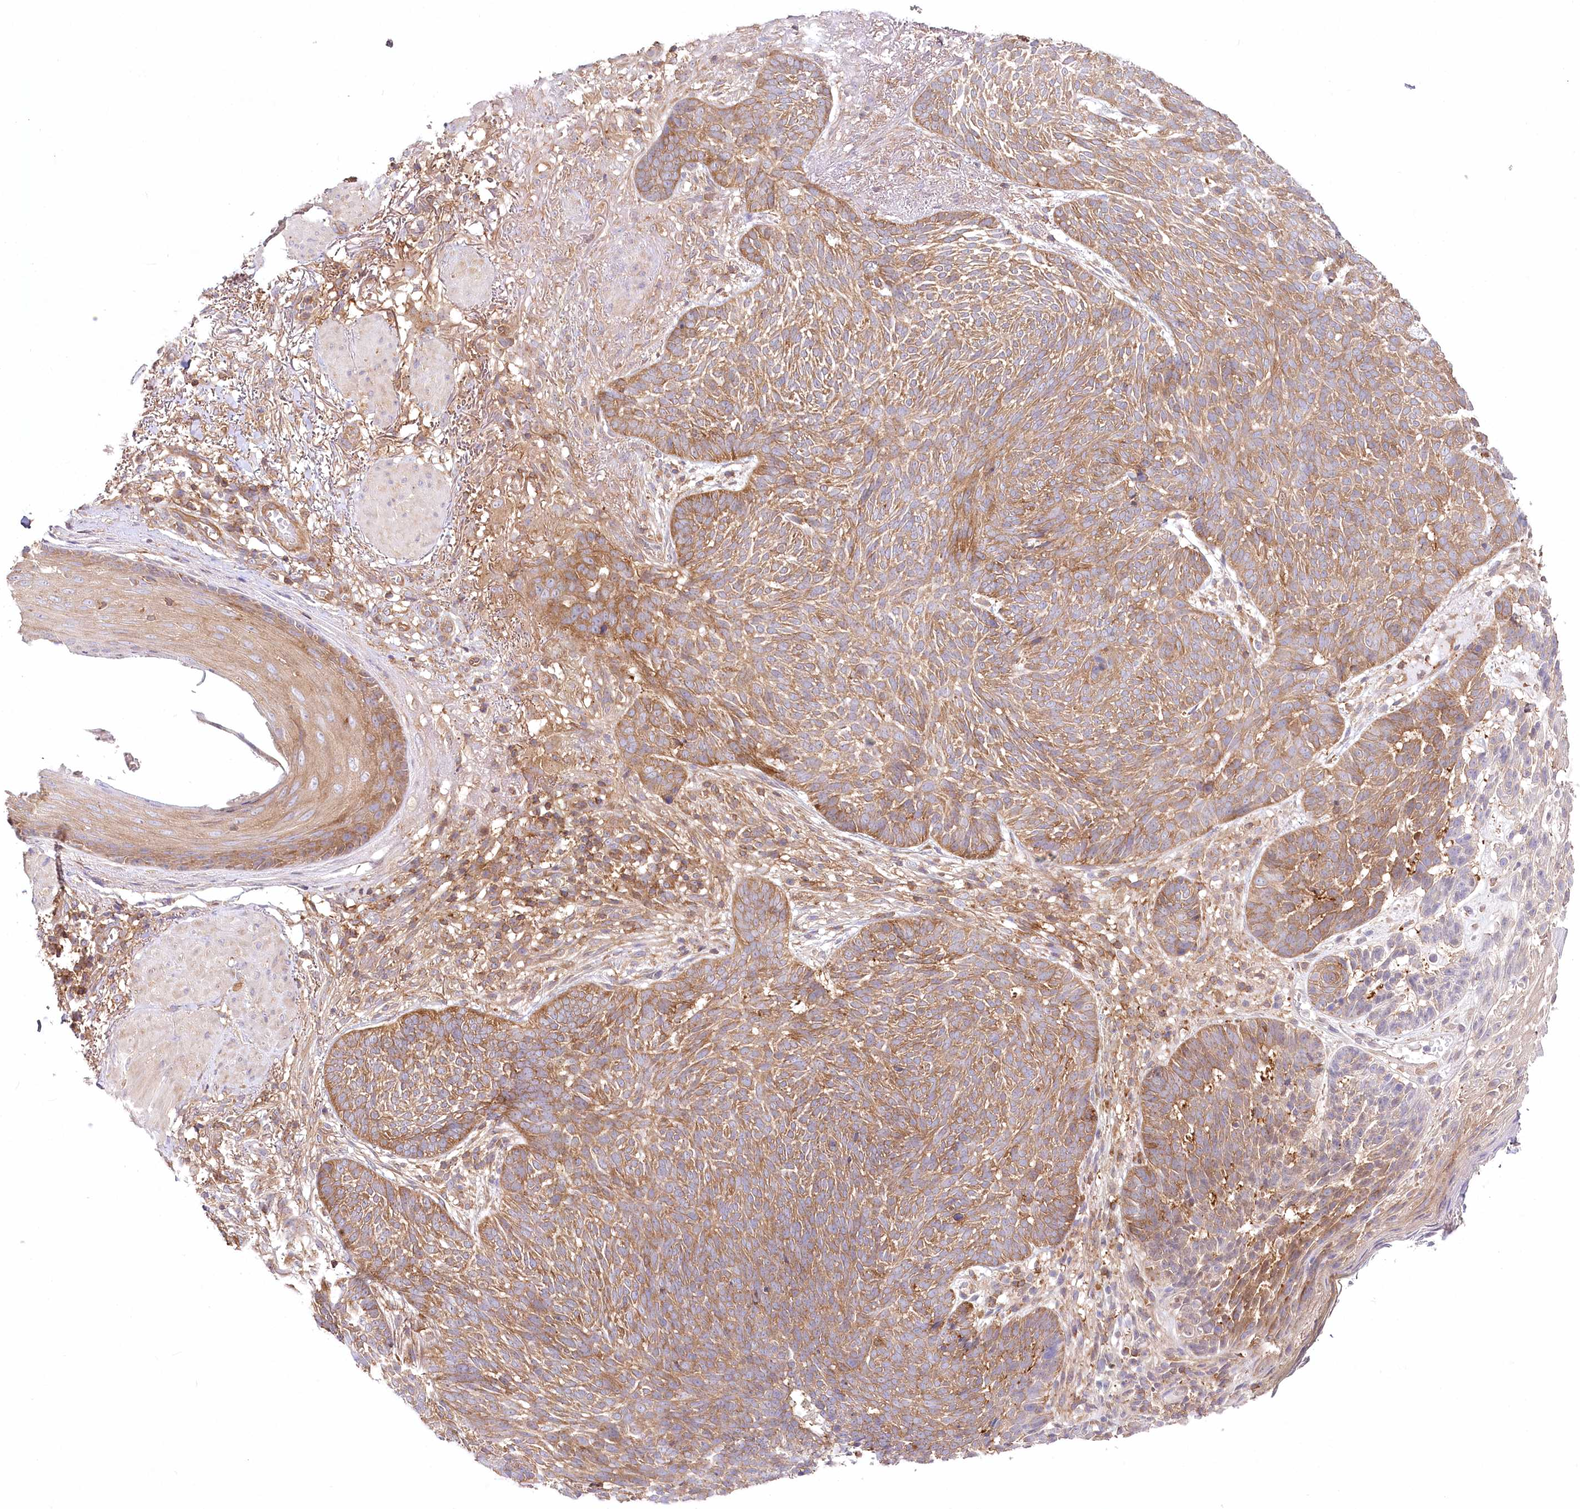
{"staining": {"intensity": "moderate", "quantity": ">75%", "location": "cytoplasmic/membranous"}, "tissue": "skin cancer", "cell_type": "Tumor cells", "image_type": "cancer", "snomed": [{"axis": "morphology", "description": "Normal tissue, NOS"}, {"axis": "morphology", "description": "Basal cell carcinoma"}, {"axis": "topography", "description": "Skin"}], "caption": "The photomicrograph shows immunohistochemical staining of skin cancer. There is moderate cytoplasmic/membranous positivity is identified in about >75% of tumor cells.", "gene": "ABRAXAS2", "patient": {"sex": "male", "age": 64}}